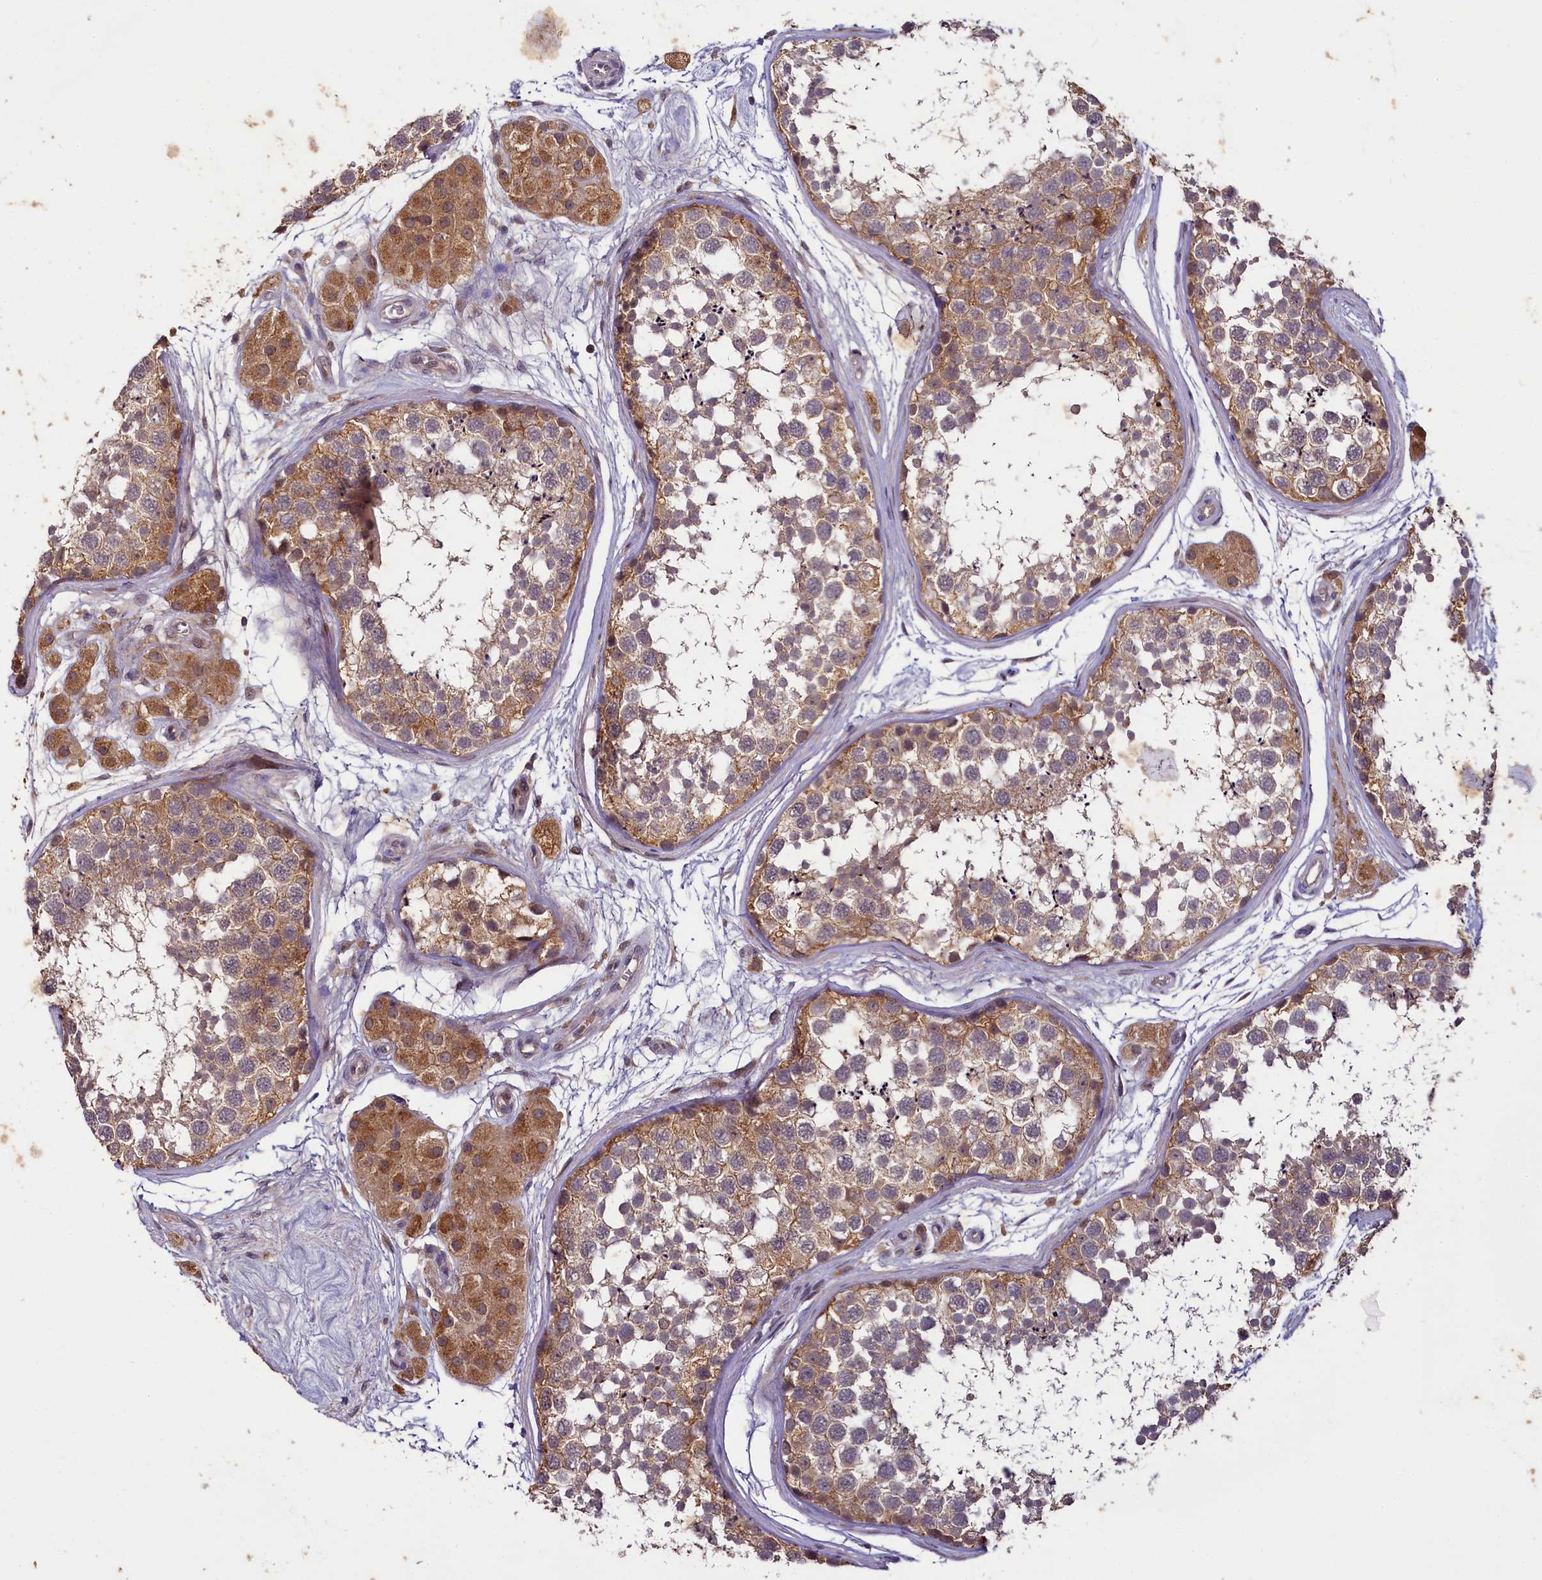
{"staining": {"intensity": "moderate", "quantity": ">75%", "location": "cytoplasmic/membranous"}, "tissue": "testis", "cell_type": "Cells in seminiferous ducts", "image_type": "normal", "snomed": [{"axis": "morphology", "description": "Normal tissue, NOS"}, {"axis": "topography", "description": "Testis"}], "caption": "This photomicrograph shows immunohistochemistry staining of normal human testis, with medium moderate cytoplasmic/membranous staining in approximately >75% of cells in seminiferous ducts.", "gene": "TMEM39A", "patient": {"sex": "male", "age": 56}}